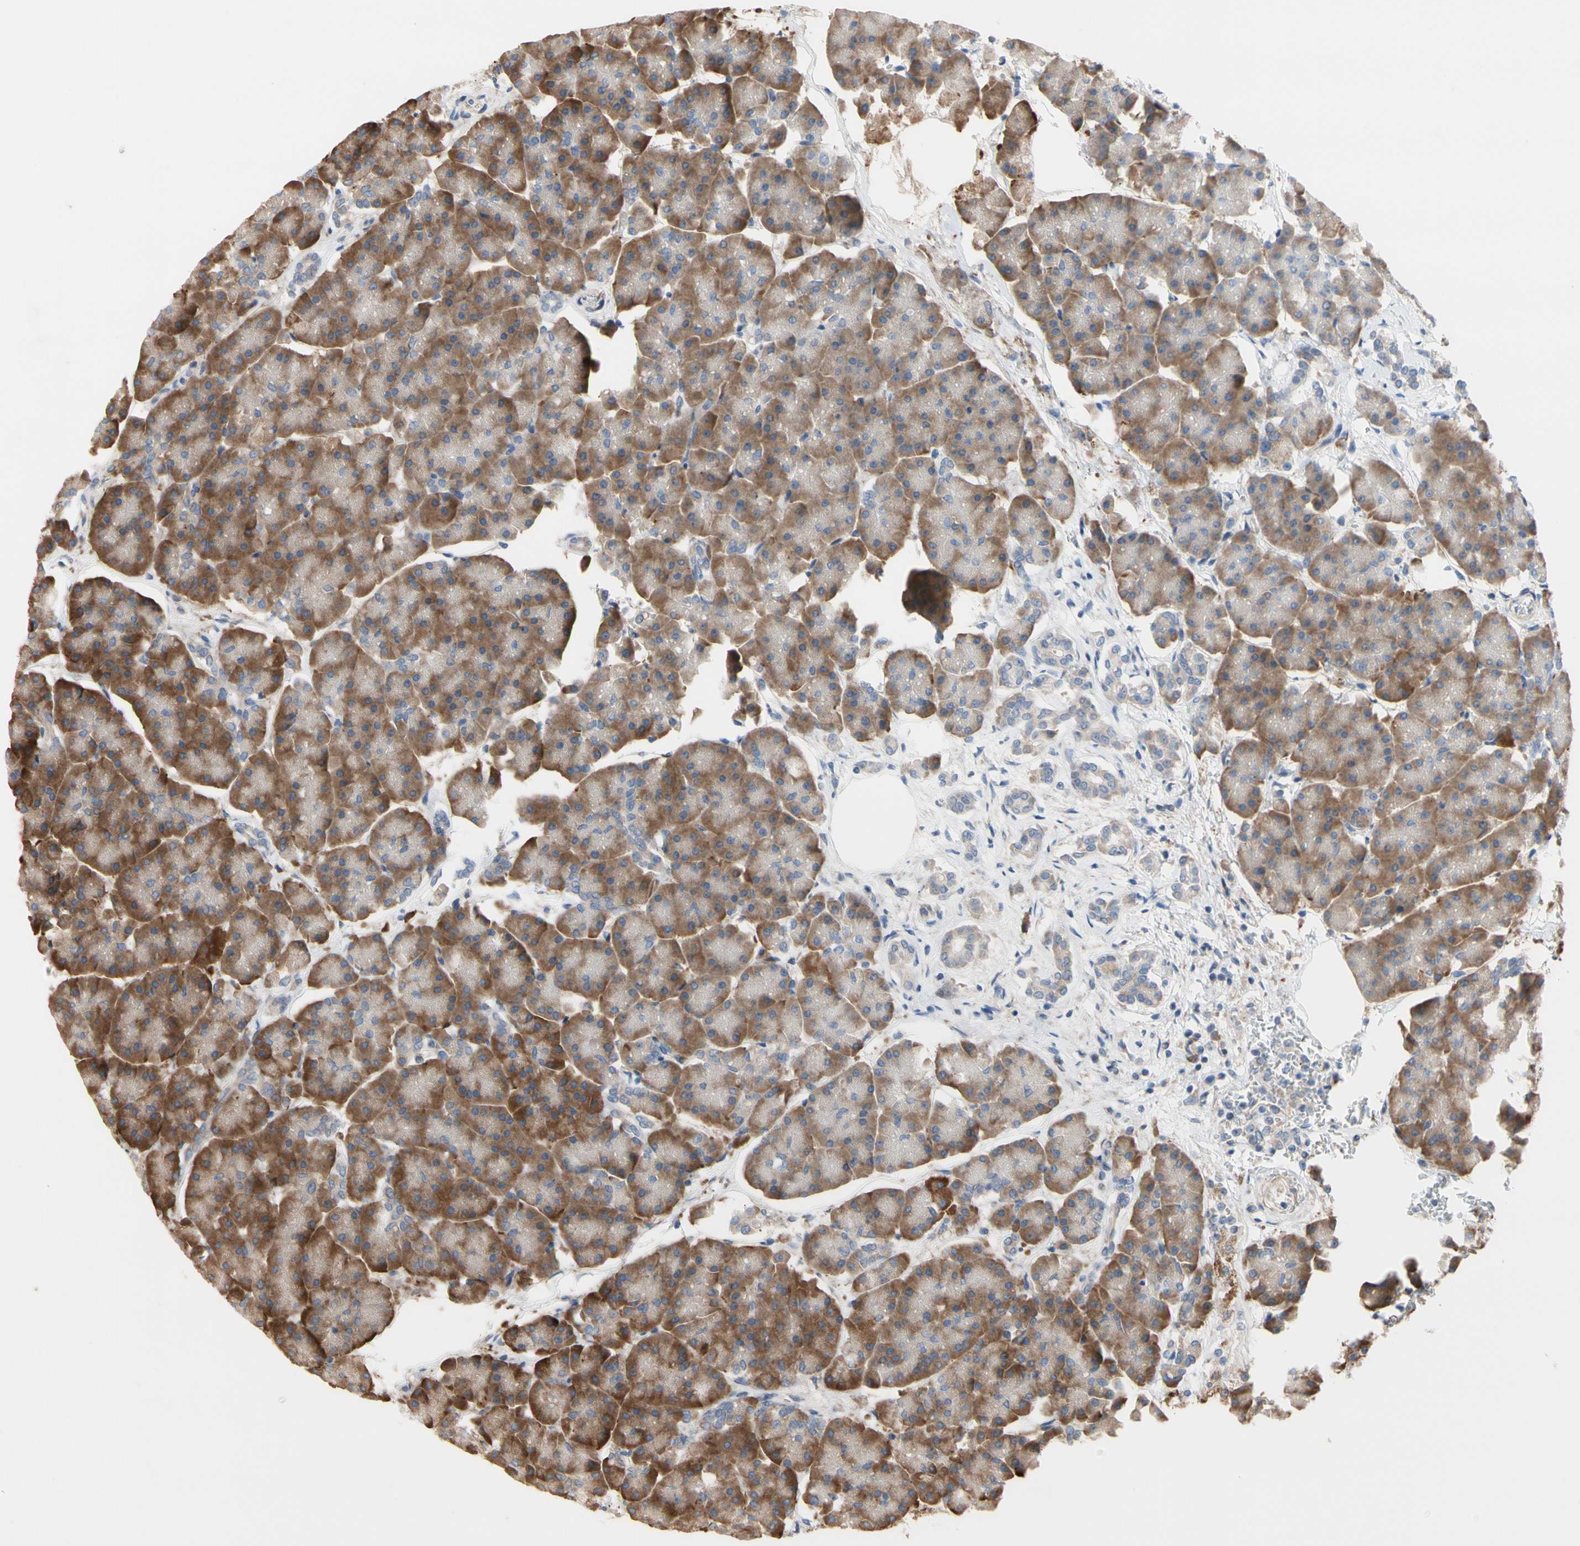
{"staining": {"intensity": "moderate", "quantity": ">75%", "location": "cytoplasmic/membranous"}, "tissue": "pancreas", "cell_type": "Exocrine glandular cells", "image_type": "normal", "snomed": [{"axis": "morphology", "description": "Normal tissue, NOS"}, {"axis": "topography", "description": "Pancreas"}], "caption": "Immunohistochemical staining of unremarkable human pancreas exhibits >75% levels of moderate cytoplasmic/membranous protein expression in approximately >75% of exocrine glandular cells. The protein is stained brown, and the nuclei are stained in blue (DAB (3,3'-diaminobenzidine) IHC with brightfield microscopy, high magnification).", "gene": "TTC14", "patient": {"sex": "female", "age": 70}}